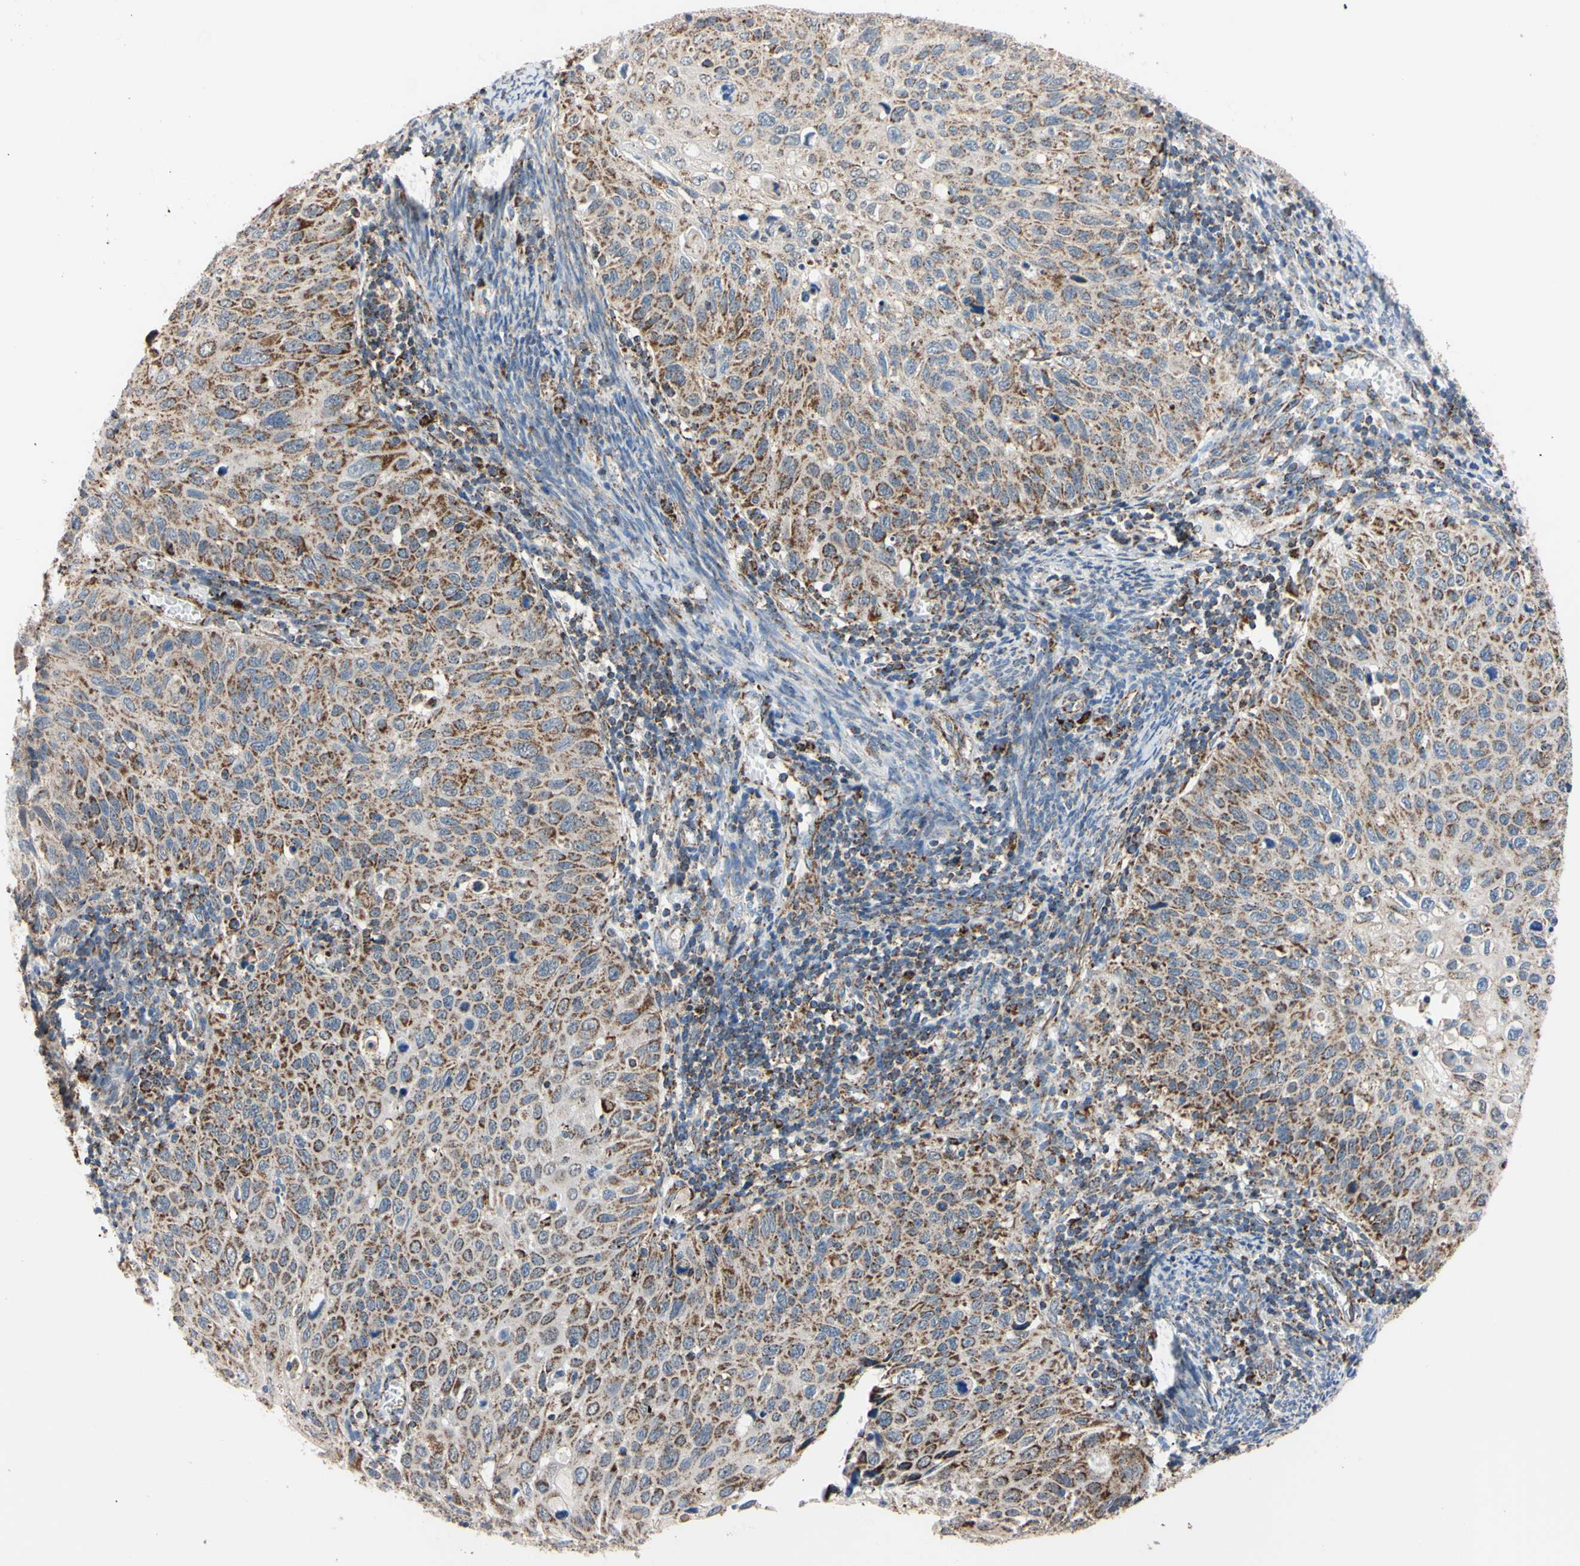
{"staining": {"intensity": "strong", "quantity": "25%-75%", "location": "cytoplasmic/membranous"}, "tissue": "cervical cancer", "cell_type": "Tumor cells", "image_type": "cancer", "snomed": [{"axis": "morphology", "description": "Squamous cell carcinoma, NOS"}, {"axis": "topography", "description": "Cervix"}], "caption": "A high amount of strong cytoplasmic/membranous staining is appreciated in approximately 25%-75% of tumor cells in cervical cancer tissue. Nuclei are stained in blue.", "gene": "CLPP", "patient": {"sex": "female", "age": 70}}